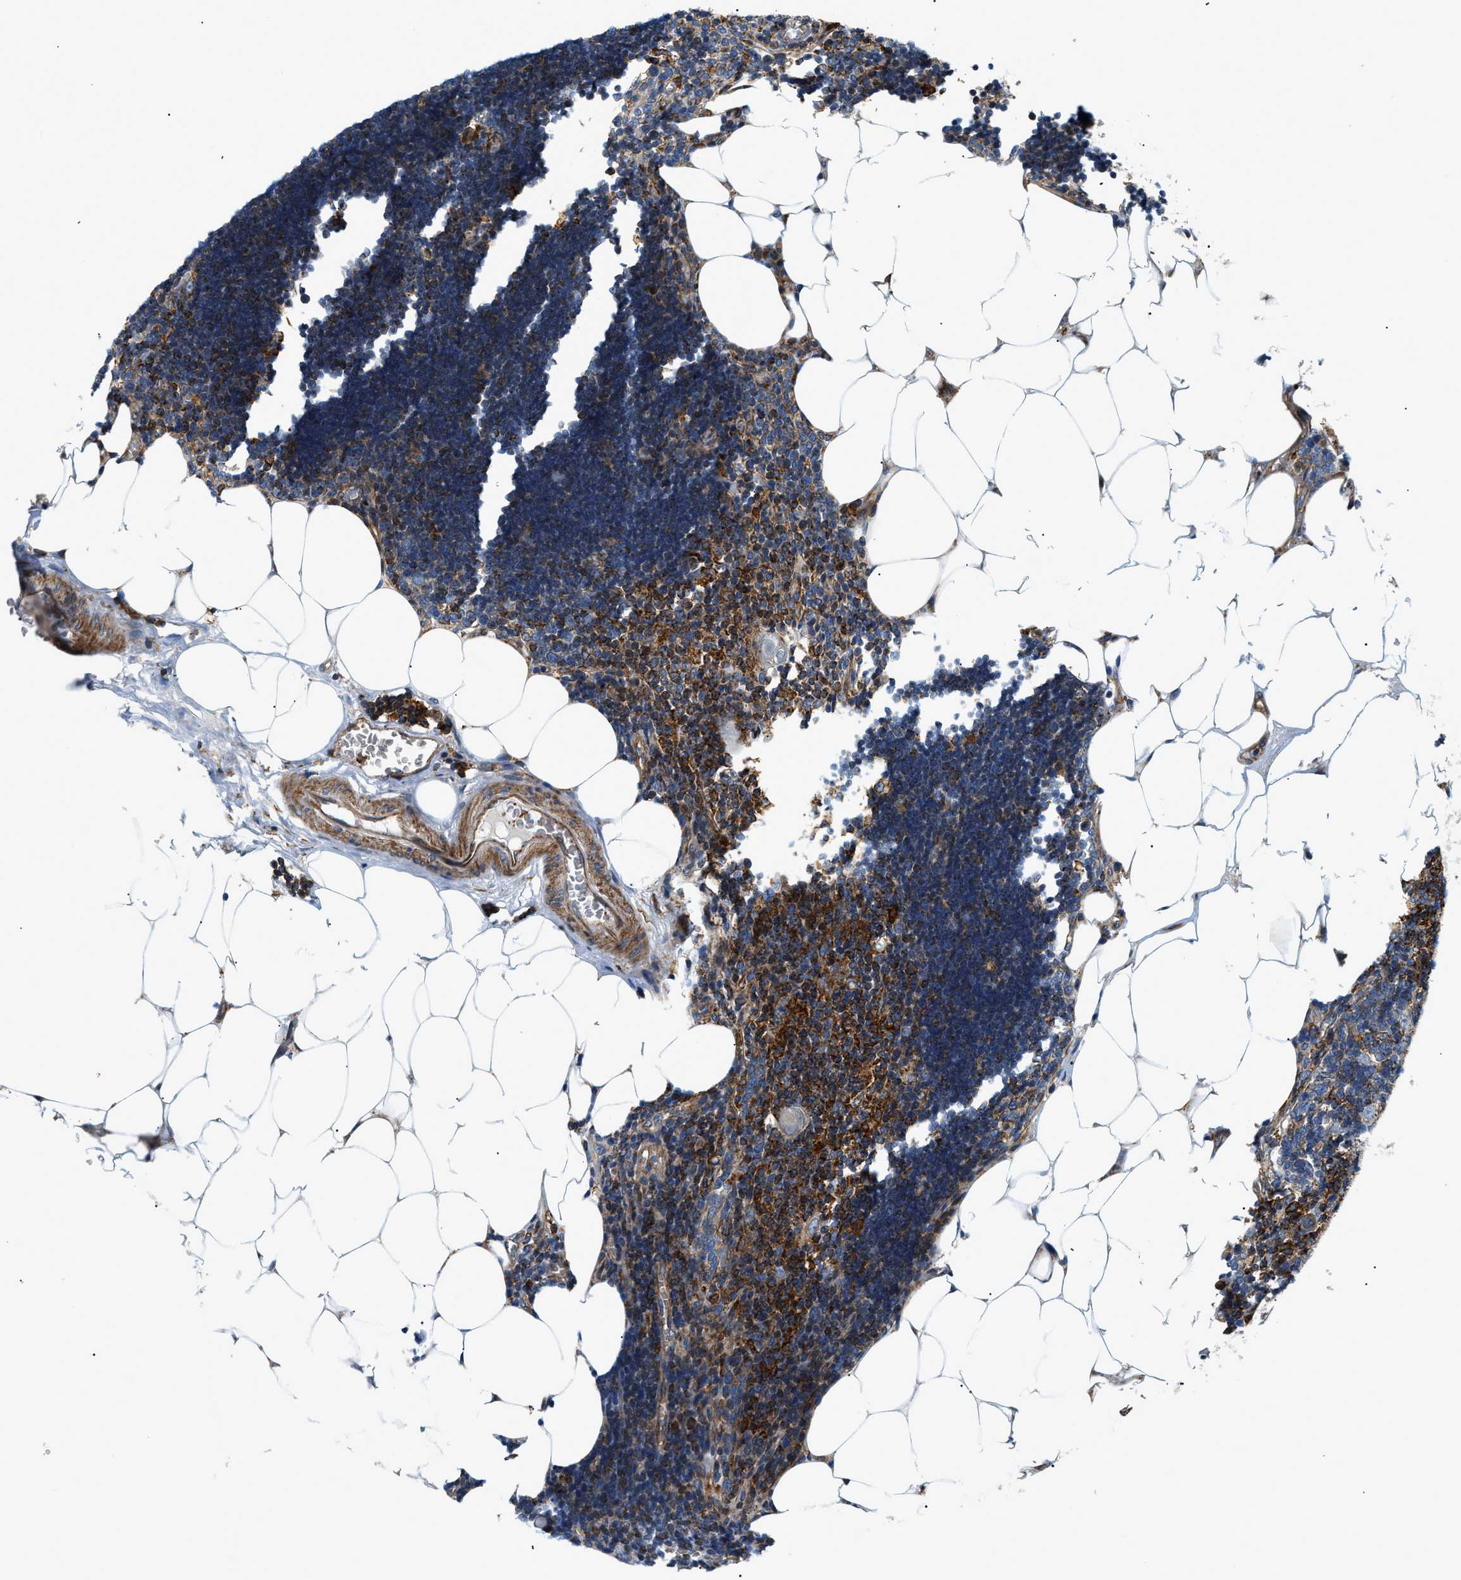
{"staining": {"intensity": "strong", "quantity": "25%-75%", "location": "cytoplasmic/membranous"}, "tissue": "lymph node", "cell_type": "Germinal center cells", "image_type": "normal", "snomed": [{"axis": "morphology", "description": "Normal tissue, NOS"}, {"axis": "topography", "description": "Lymph node"}], "caption": "Immunohistochemistry staining of normal lymph node, which reveals high levels of strong cytoplasmic/membranous expression in about 25%-75% of germinal center cells indicating strong cytoplasmic/membranous protein positivity. The staining was performed using DAB (3,3'-diaminobenzidine) (brown) for protein detection and nuclei were counterstained in hematoxylin (blue).", "gene": "DHODH", "patient": {"sex": "male", "age": 33}}